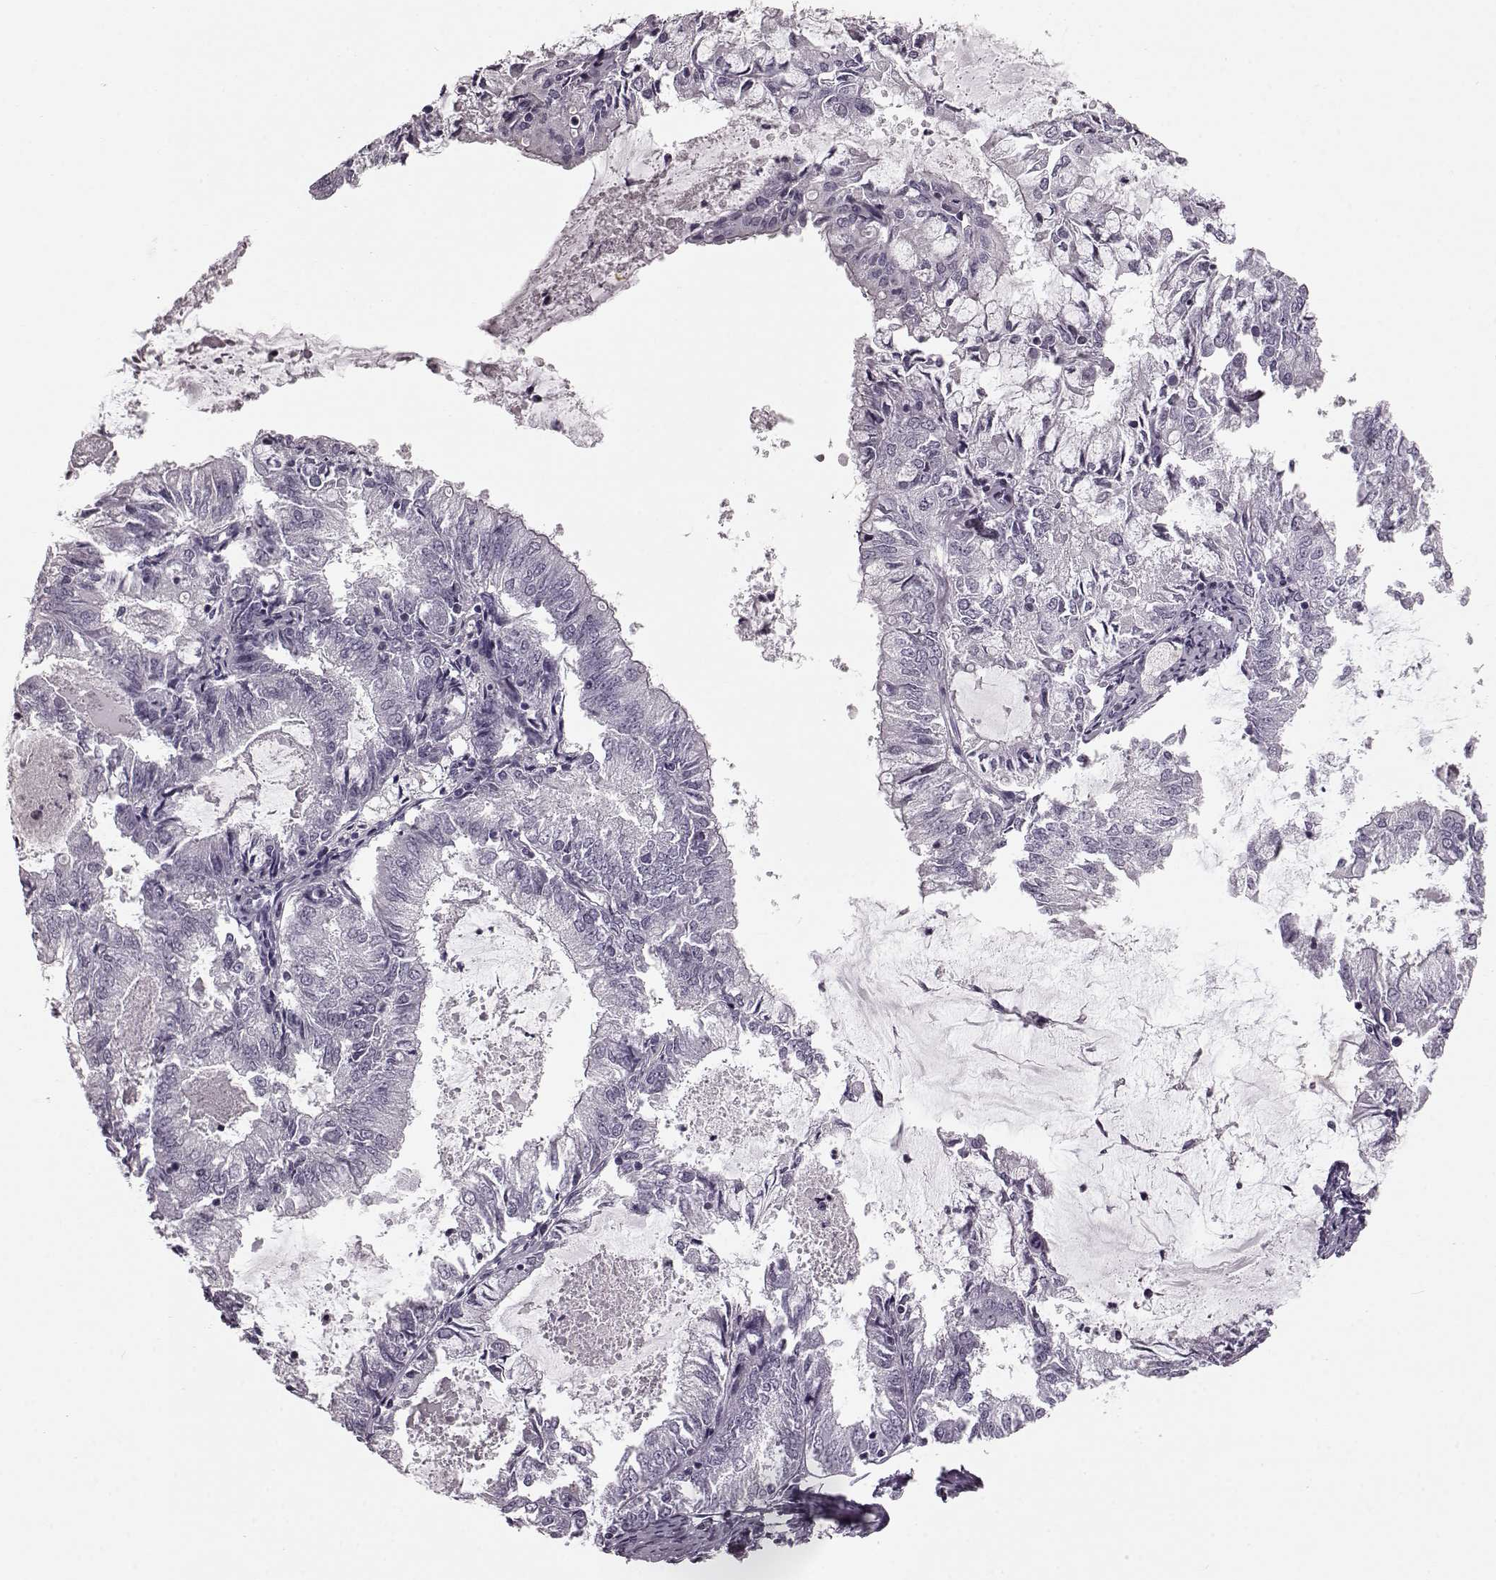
{"staining": {"intensity": "negative", "quantity": "none", "location": "none"}, "tissue": "endometrial cancer", "cell_type": "Tumor cells", "image_type": "cancer", "snomed": [{"axis": "morphology", "description": "Adenocarcinoma, NOS"}, {"axis": "topography", "description": "Endometrium"}], "caption": "Tumor cells show no significant expression in endometrial cancer.", "gene": "CST7", "patient": {"sex": "female", "age": 57}}